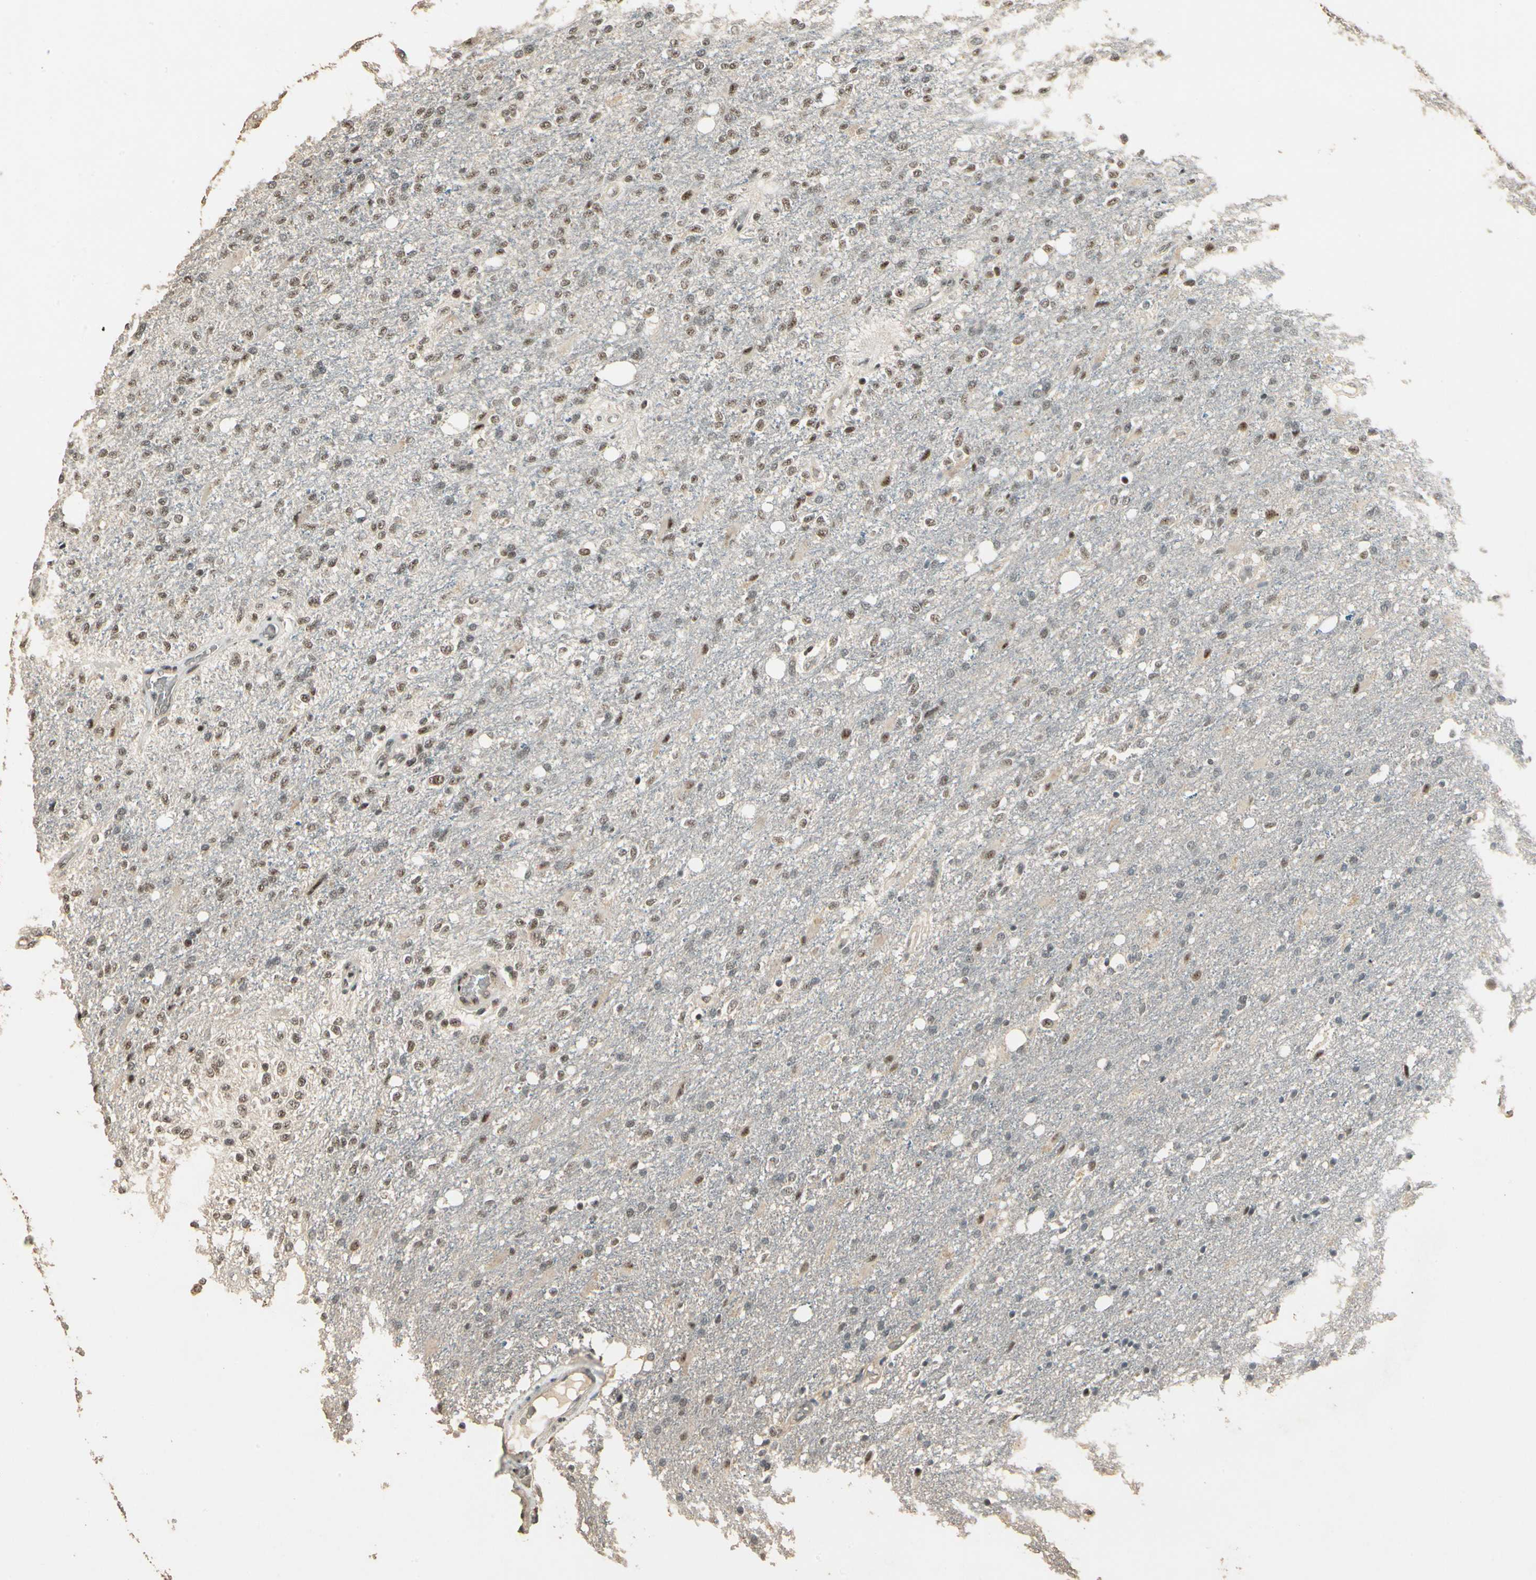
{"staining": {"intensity": "weak", "quantity": ">75%", "location": "nuclear"}, "tissue": "glioma", "cell_type": "Tumor cells", "image_type": "cancer", "snomed": [{"axis": "morphology", "description": "Normal tissue, NOS"}, {"axis": "morphology", "description": "Glioma, malignant, High grade"}, {"axis": "topography", "description": "Cerebral cortex"}], "caption": "Protein staining by immunohistochemistry (IHC) shows weak nuclear expression in approximately >75% of tumor cells in malignant glioma (high-grade).", "gene": "RBM25", "patient": {"sex": "male", "age": 77}}